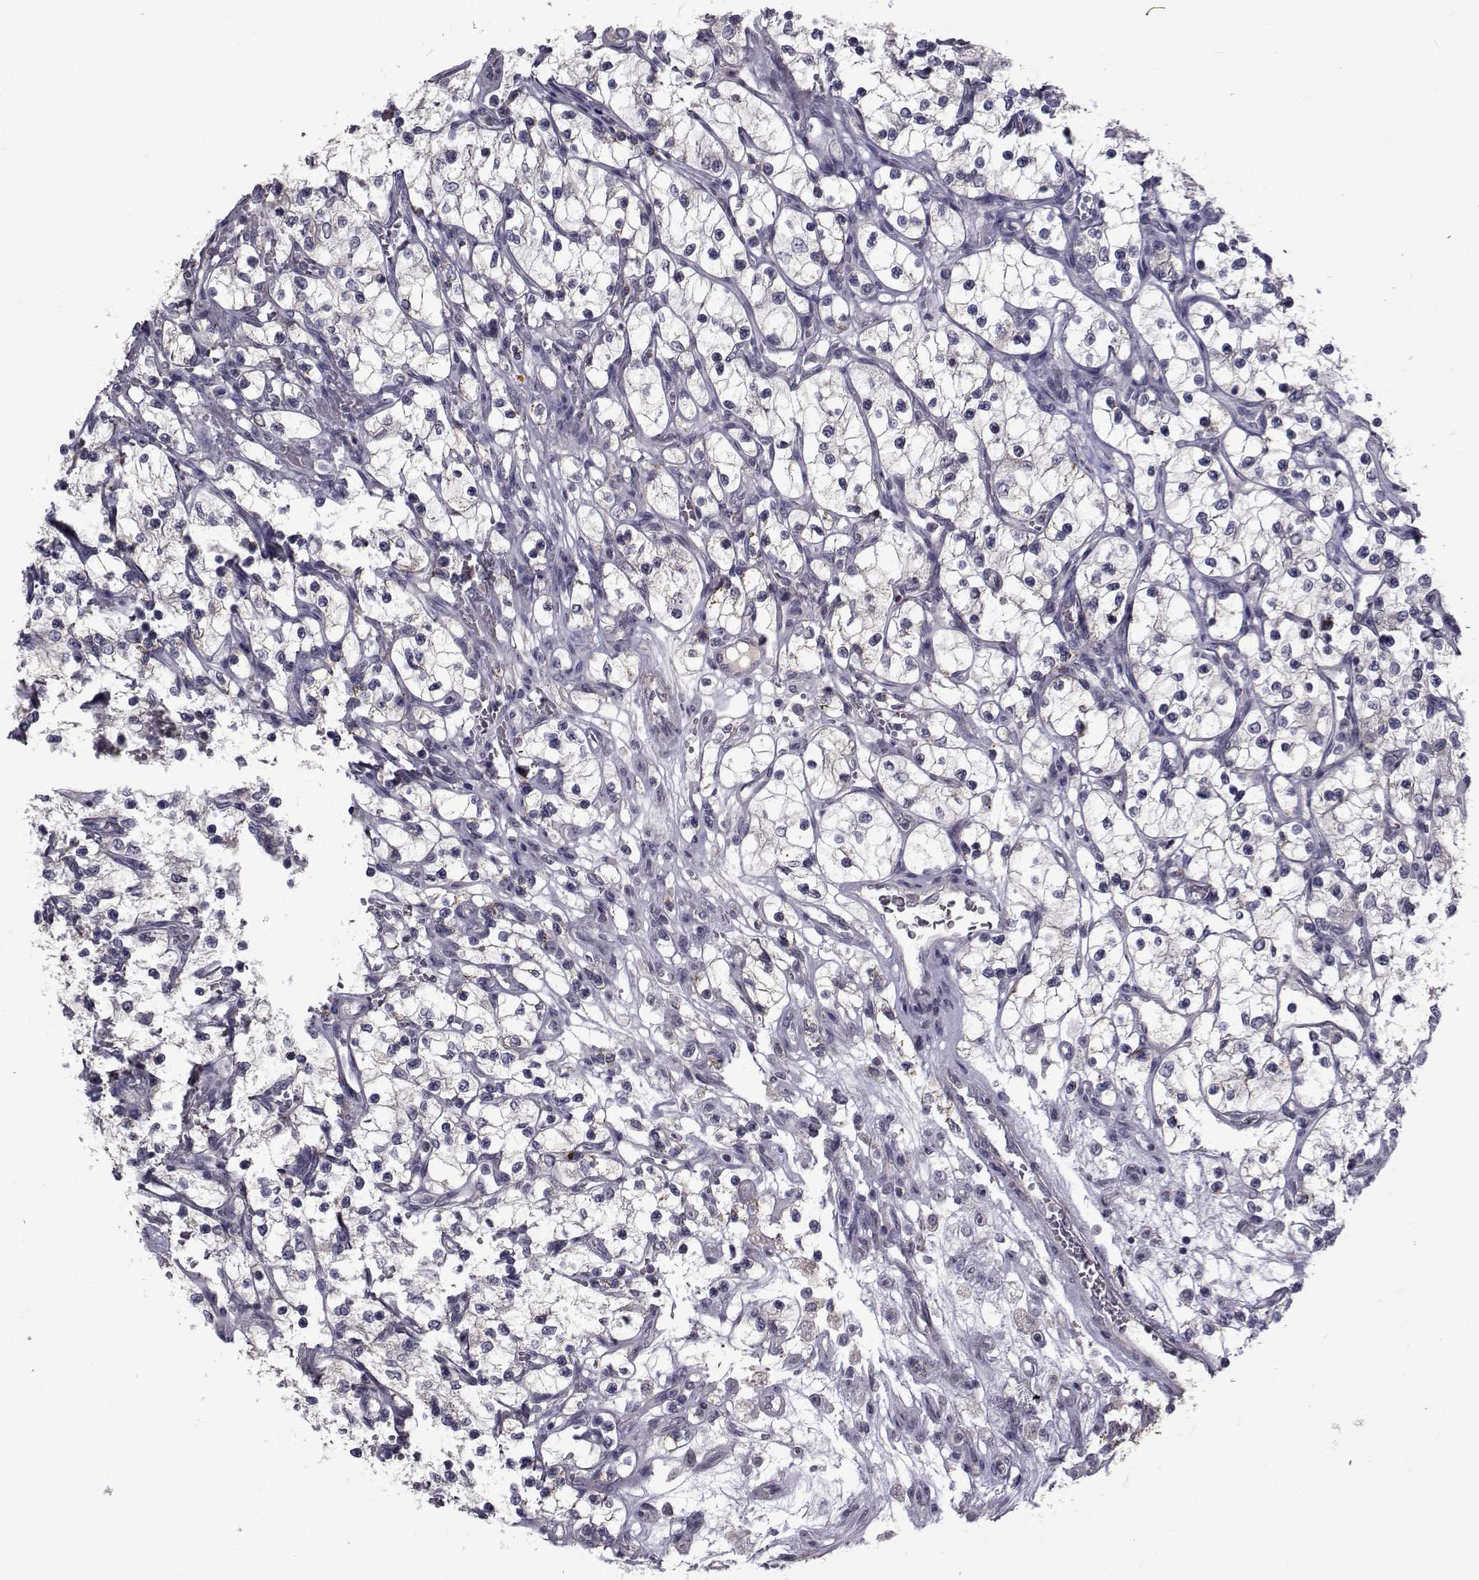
{"staining": {"intensity": "negative", "quantity": "none", "location": "none"}, "tissue": "renal cancer", "cell_type": "Tumor cells", "image_type": "cancer", "snomed": [{"axis": "morphology", "description": "Adenocarcinoma, NOS"}, {"axis": "topography", "description": "Kidney"}], "caption": "The micrograph demonstrates no staining of tumor cells in adenocarcinoma (renal).", "gene": "FDXR", "patient": {"sex": "female", "age": 69}}